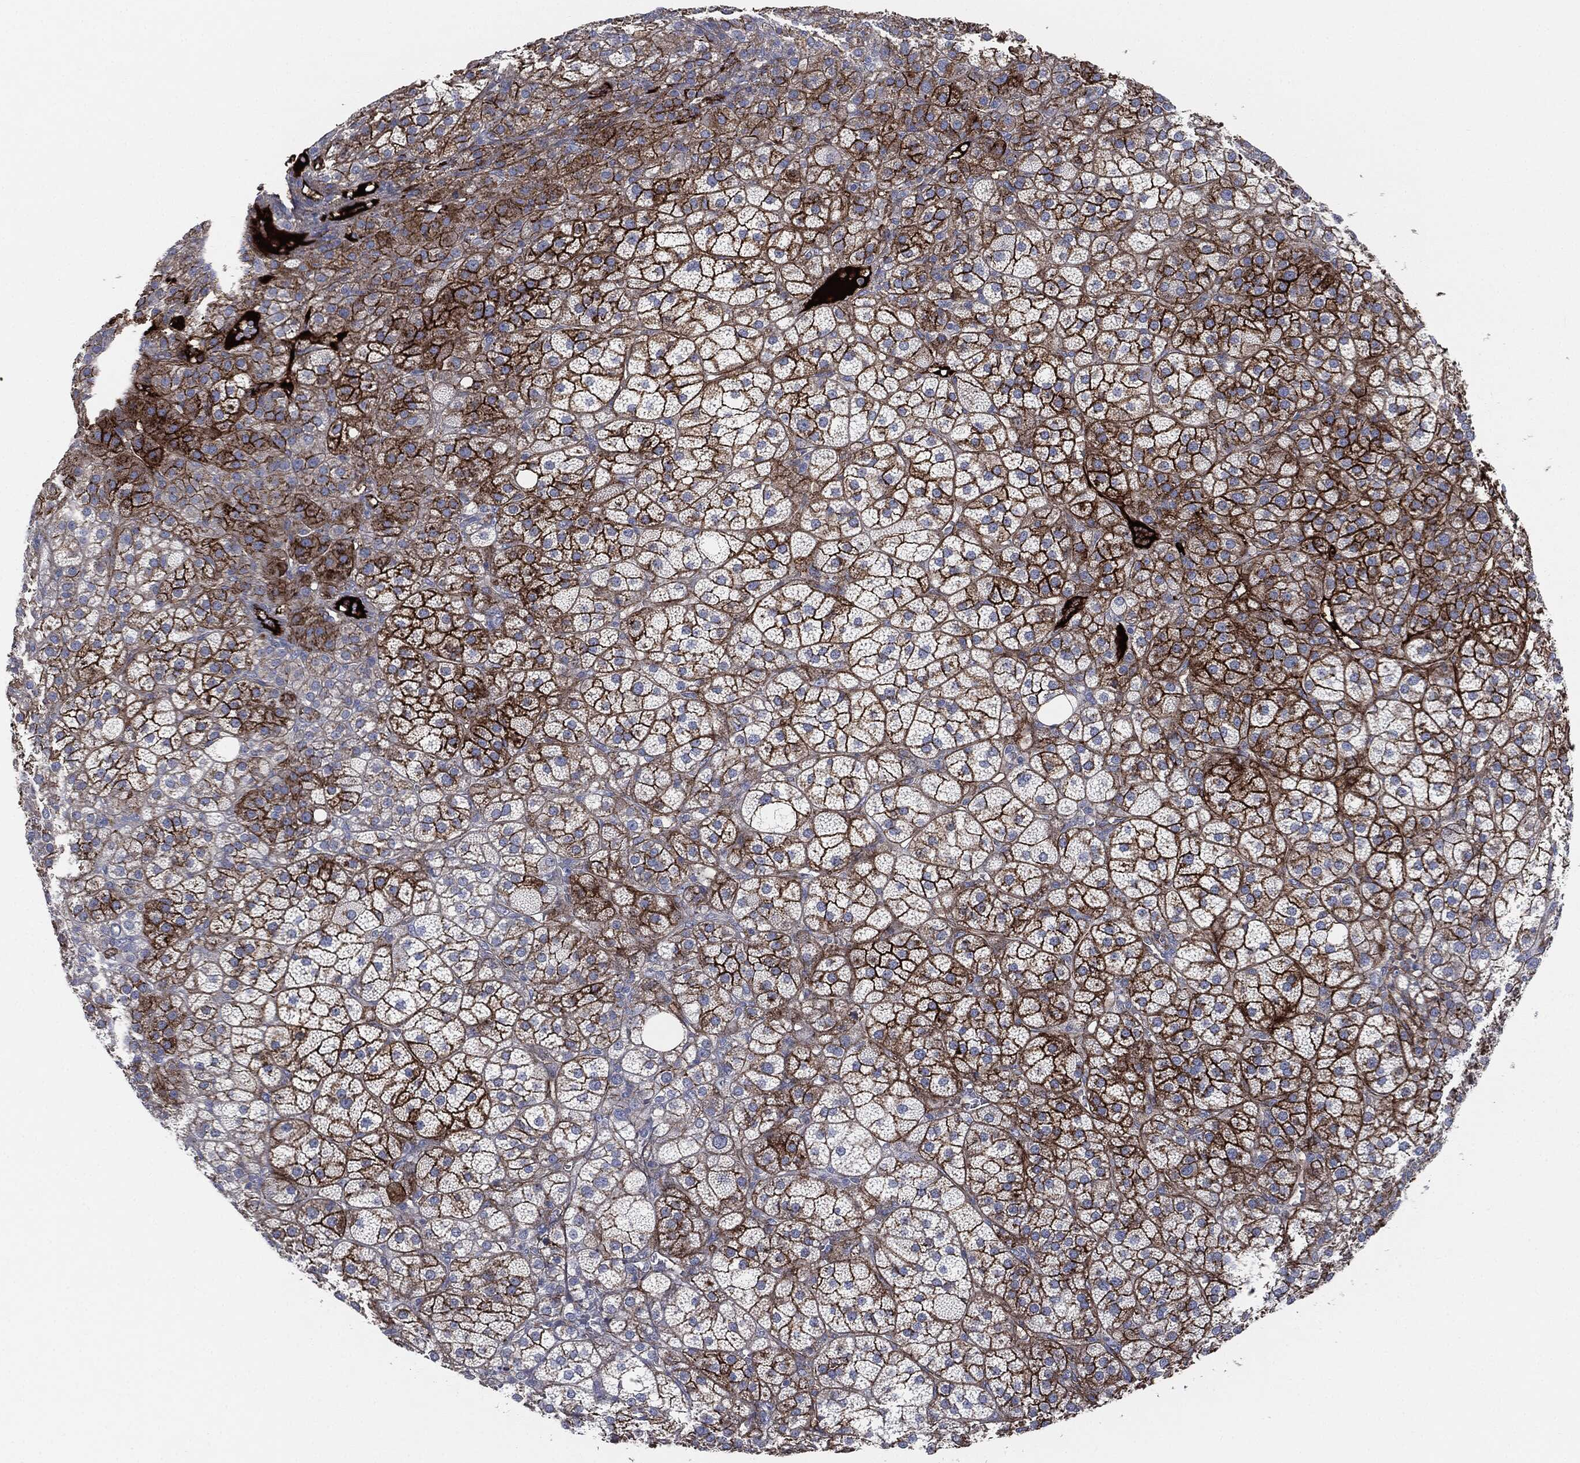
{"staining": {"intensity": "strong", "quantity": ">75%", "location": "cytoplasmic/membranous"}, "tissue": "adrenal gland", "cell_type": "Glandular cells", "image_type": "normal", "snomed": [{"axis": "morphology", "description": "Normal tissue, NOS"}, {"axis": "topography", "description": "Adrenal gland"}], "caption": "Glandular cells demonstrate high levels of strong cytoplasmic/membranous expression in approximately >75% of cells in unremarkable human adrenal gland.", "gene": "APOB", "patient": {"sex": "female", "age": 60}}